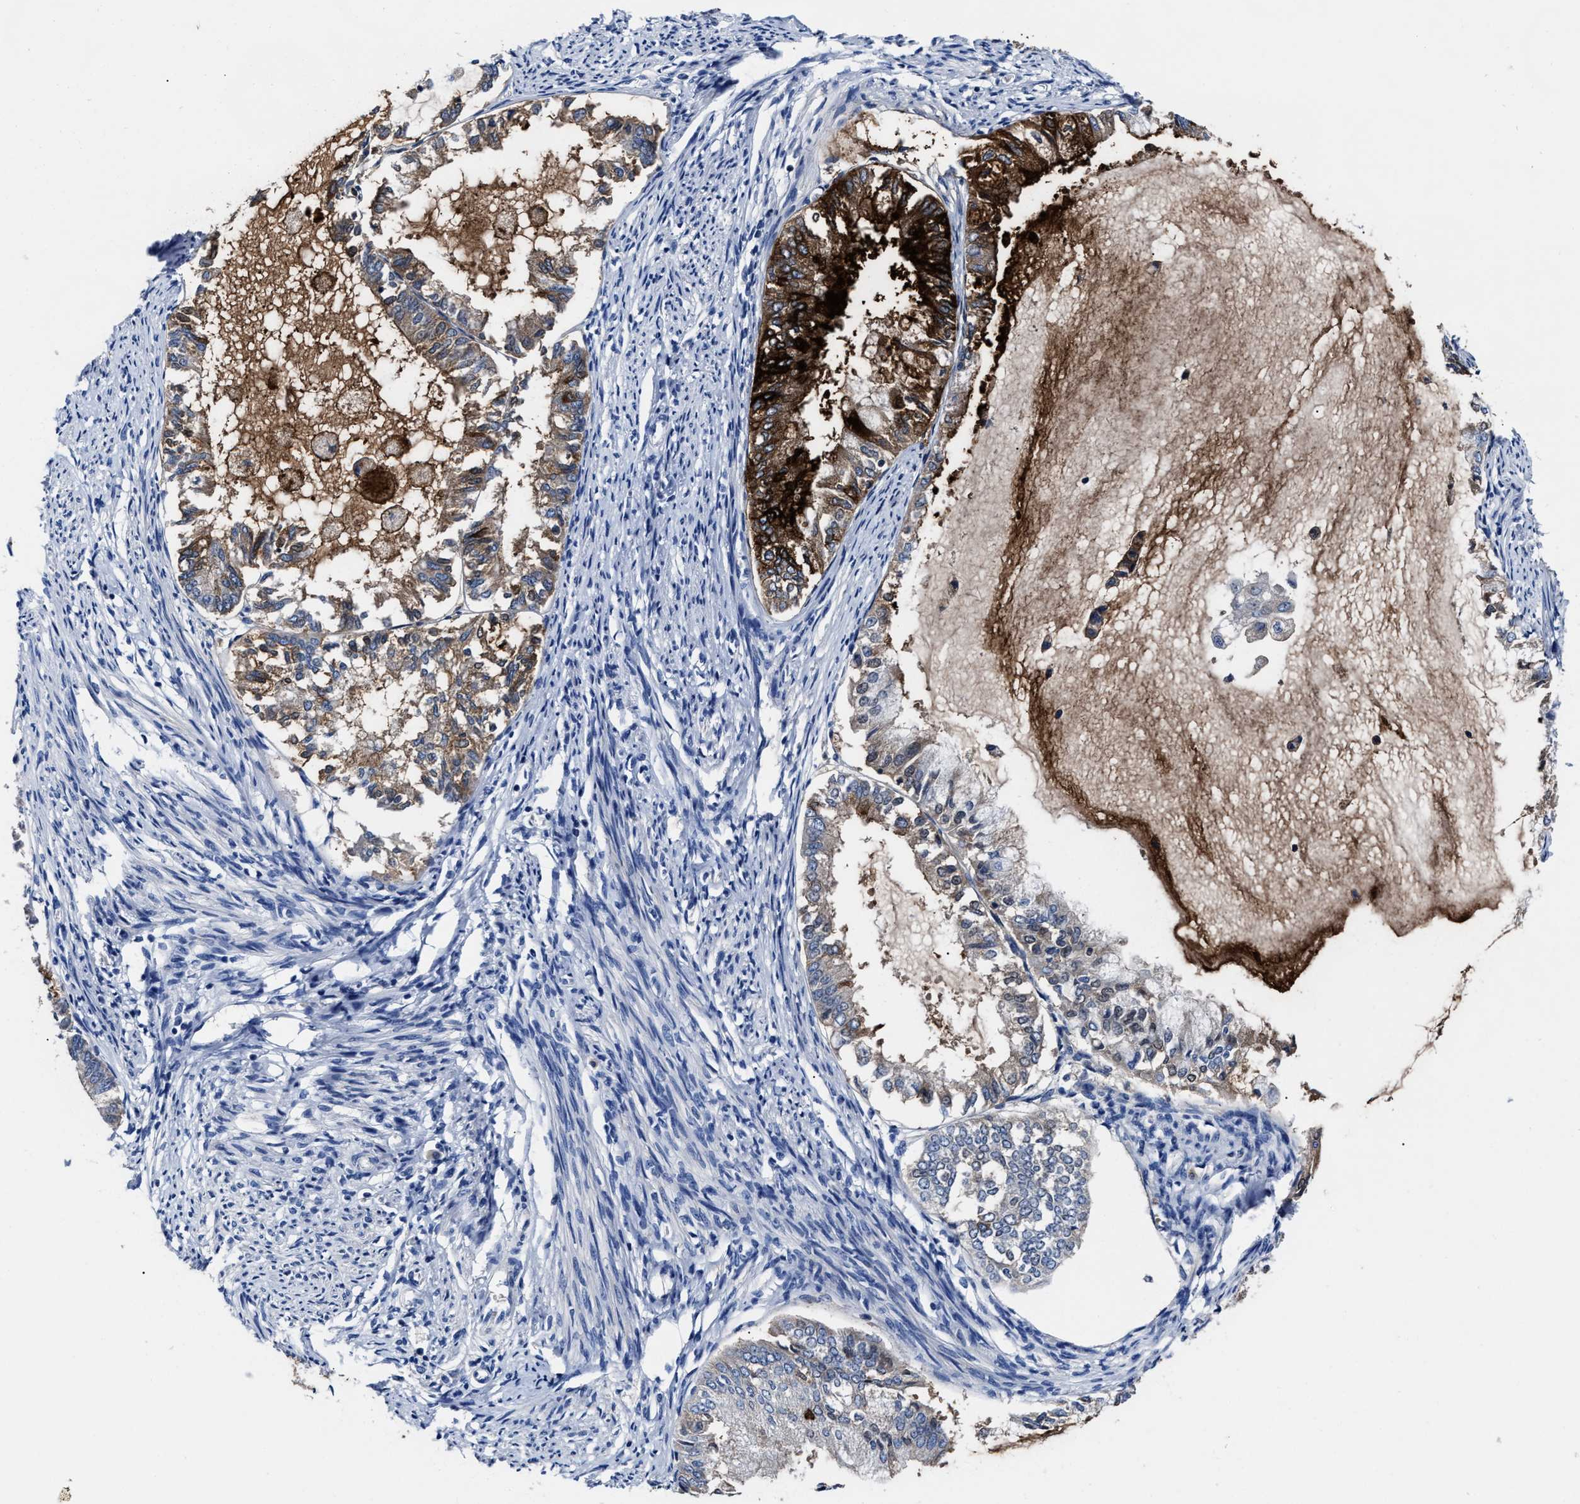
{"staining": {"intensity": "strong", "quantity": "<25%", "location": "cytoplasmic/membranous"}, "tissue": "endometrial cancer", "cell_type": "Tumor cells", "image_type": "cancer", "snomed": [{"axis": "morphology", "description": "Adenocarcinoma, NOS"}, {"axis": "topography", "description": "Endometrium"}], "caption": "Immunohistochemistry photomicrograph of endometrial cancer stained for a protein (brown), which displays medium levels of strong cytoplasmic/membranous staining in approximately <25% of tumor cells.", "gene": "ALPG", "patient": {"sex": "female", "age": 86}}